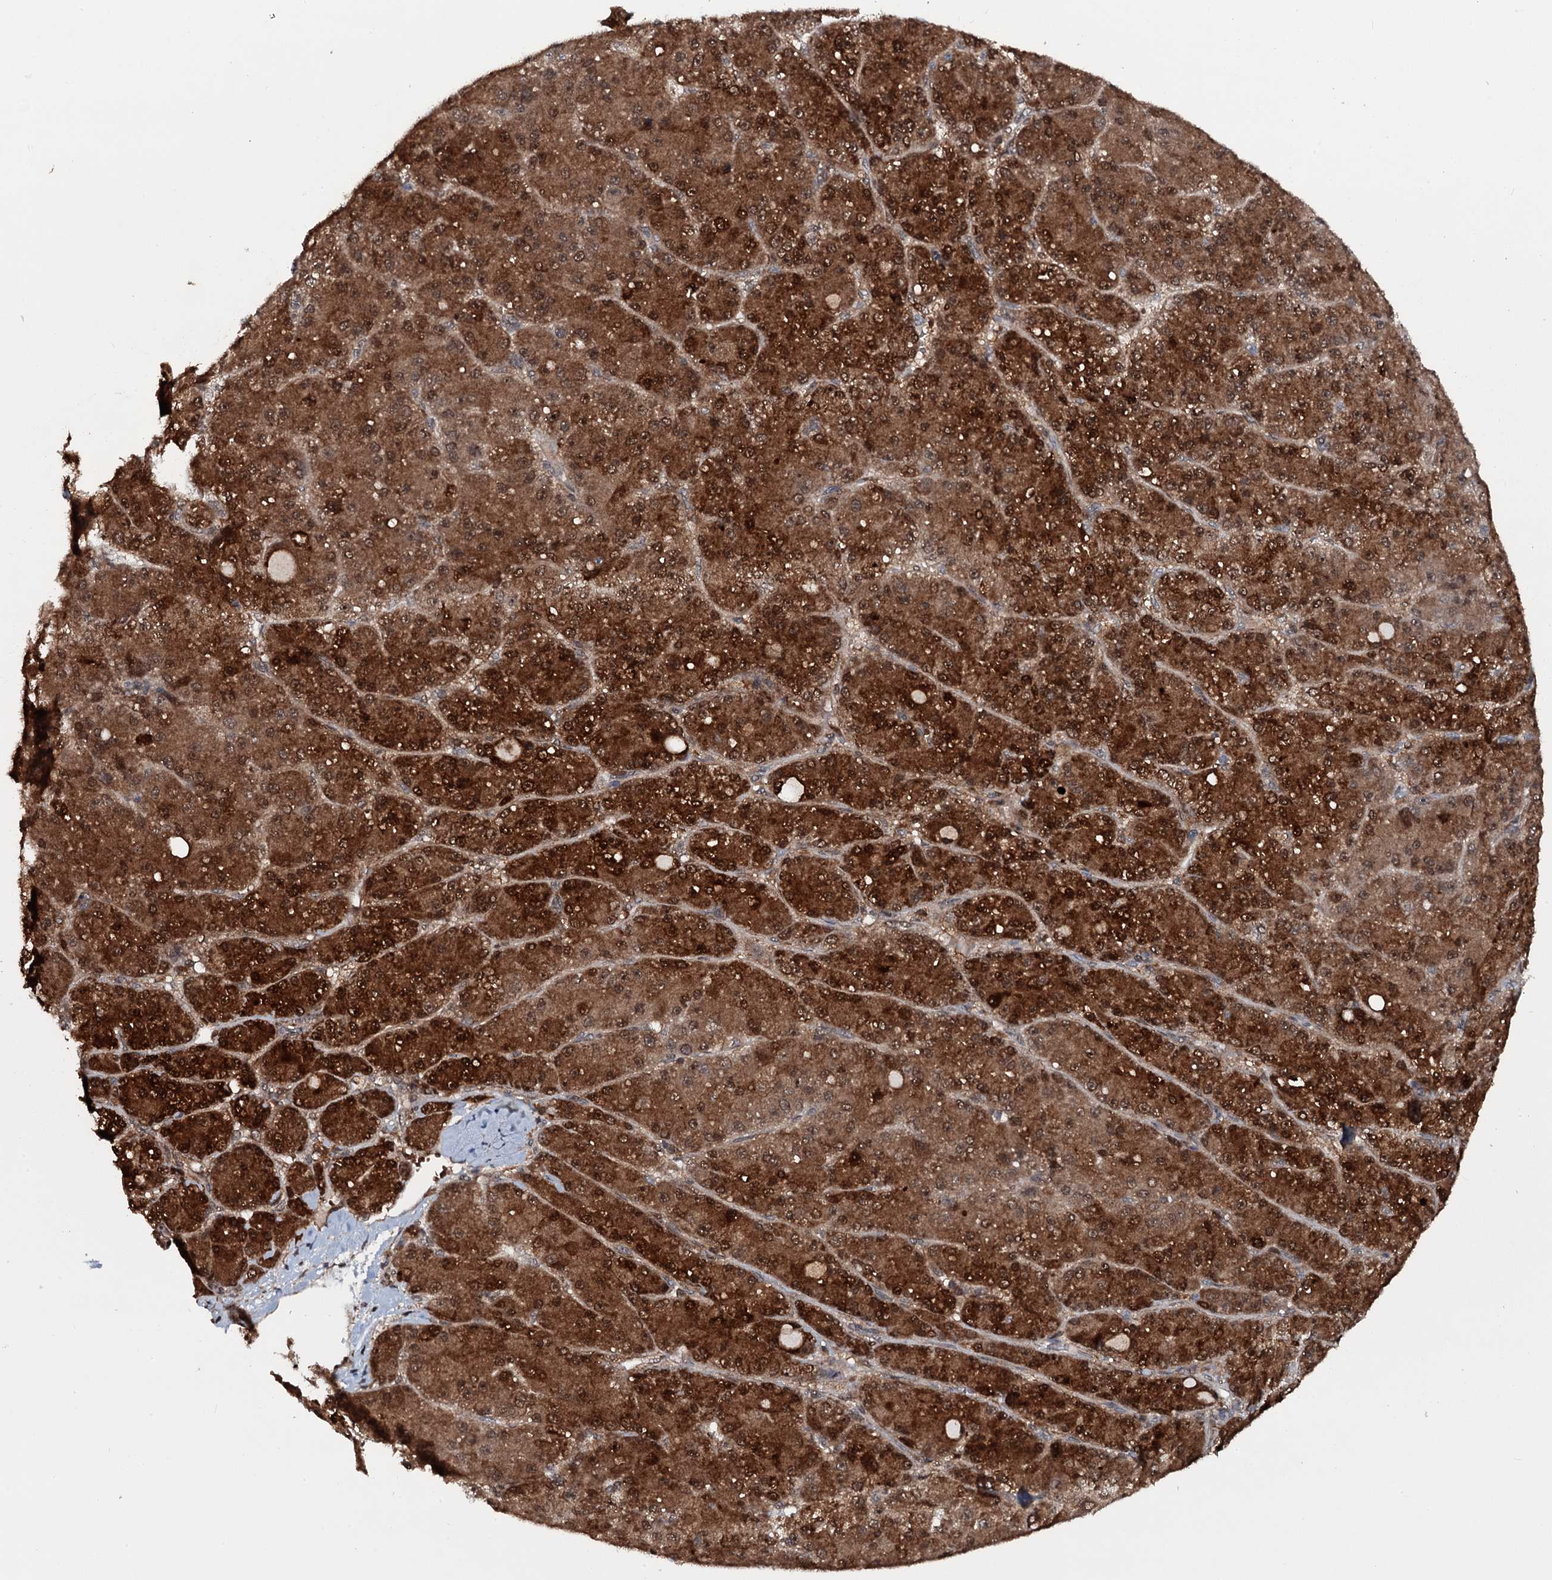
{"staining": {"intensity": "strong", "quantity": ">75%", "location": "cytoplasmic/membranous,nuclear"}, "tissue": "liver cancer", "cell_type": "Tumor cells", "image_type": "cancer", "snomed": [{"axis": "morphology", "description": "Carcinoma, Hepatocellular, NOS"}, {"axis": "topography", "description": "Liver"}], "caption": "Liver cancer was stained to show a protein in brown. There is high levels of strong cytoplasmic/membranous and nuclear positivity in approximately >75% of tumor cells.", "gene": "HDDC3", "patient": {"sex": "male", "age": 67}}